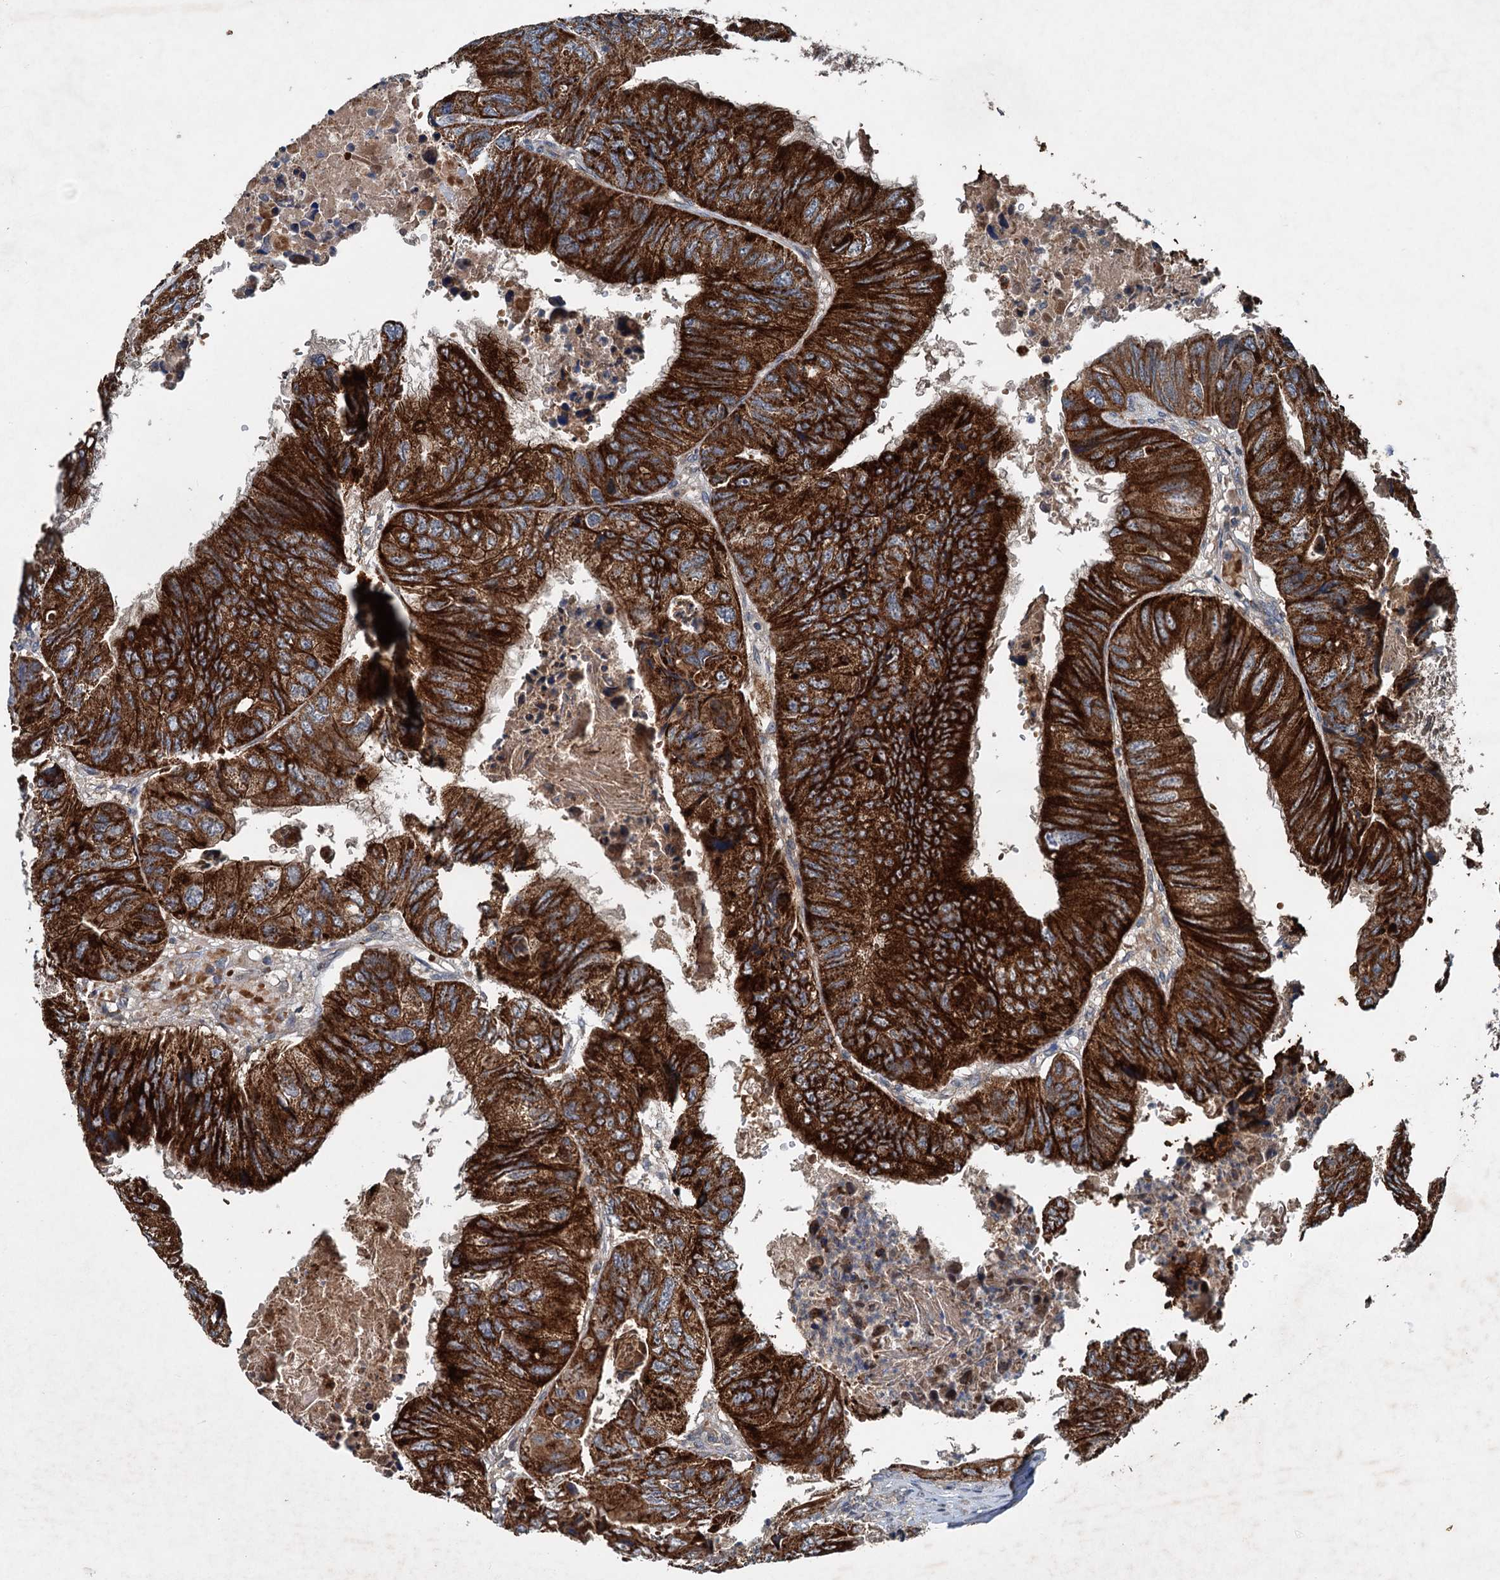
{"staining": {"intensity": "strong", "quantity": ">75%", "location": "cytoplasmic/membranous"}, "tissue": "colorectal cancer", "cell_type": "Tumor cells", "image_type": "cancer", "snomed": [{"axis": "morphology", "description": "Adenocarcinoma, NOS"}, {"axis": "topography", "description": "Rectum"}], "caption": "High-magnification brightfield microscopy of colorectal cancer (adenocarcinoma) stained with DAB (brown) and counterstained with hematoxylin (blue). tumor cells exhibit strong cytoplasmic/membranous positivity is seen in approximately>75% of cells.", "gene": "N4BP2L2", "patient": {"sex": "male", "age": 63}}